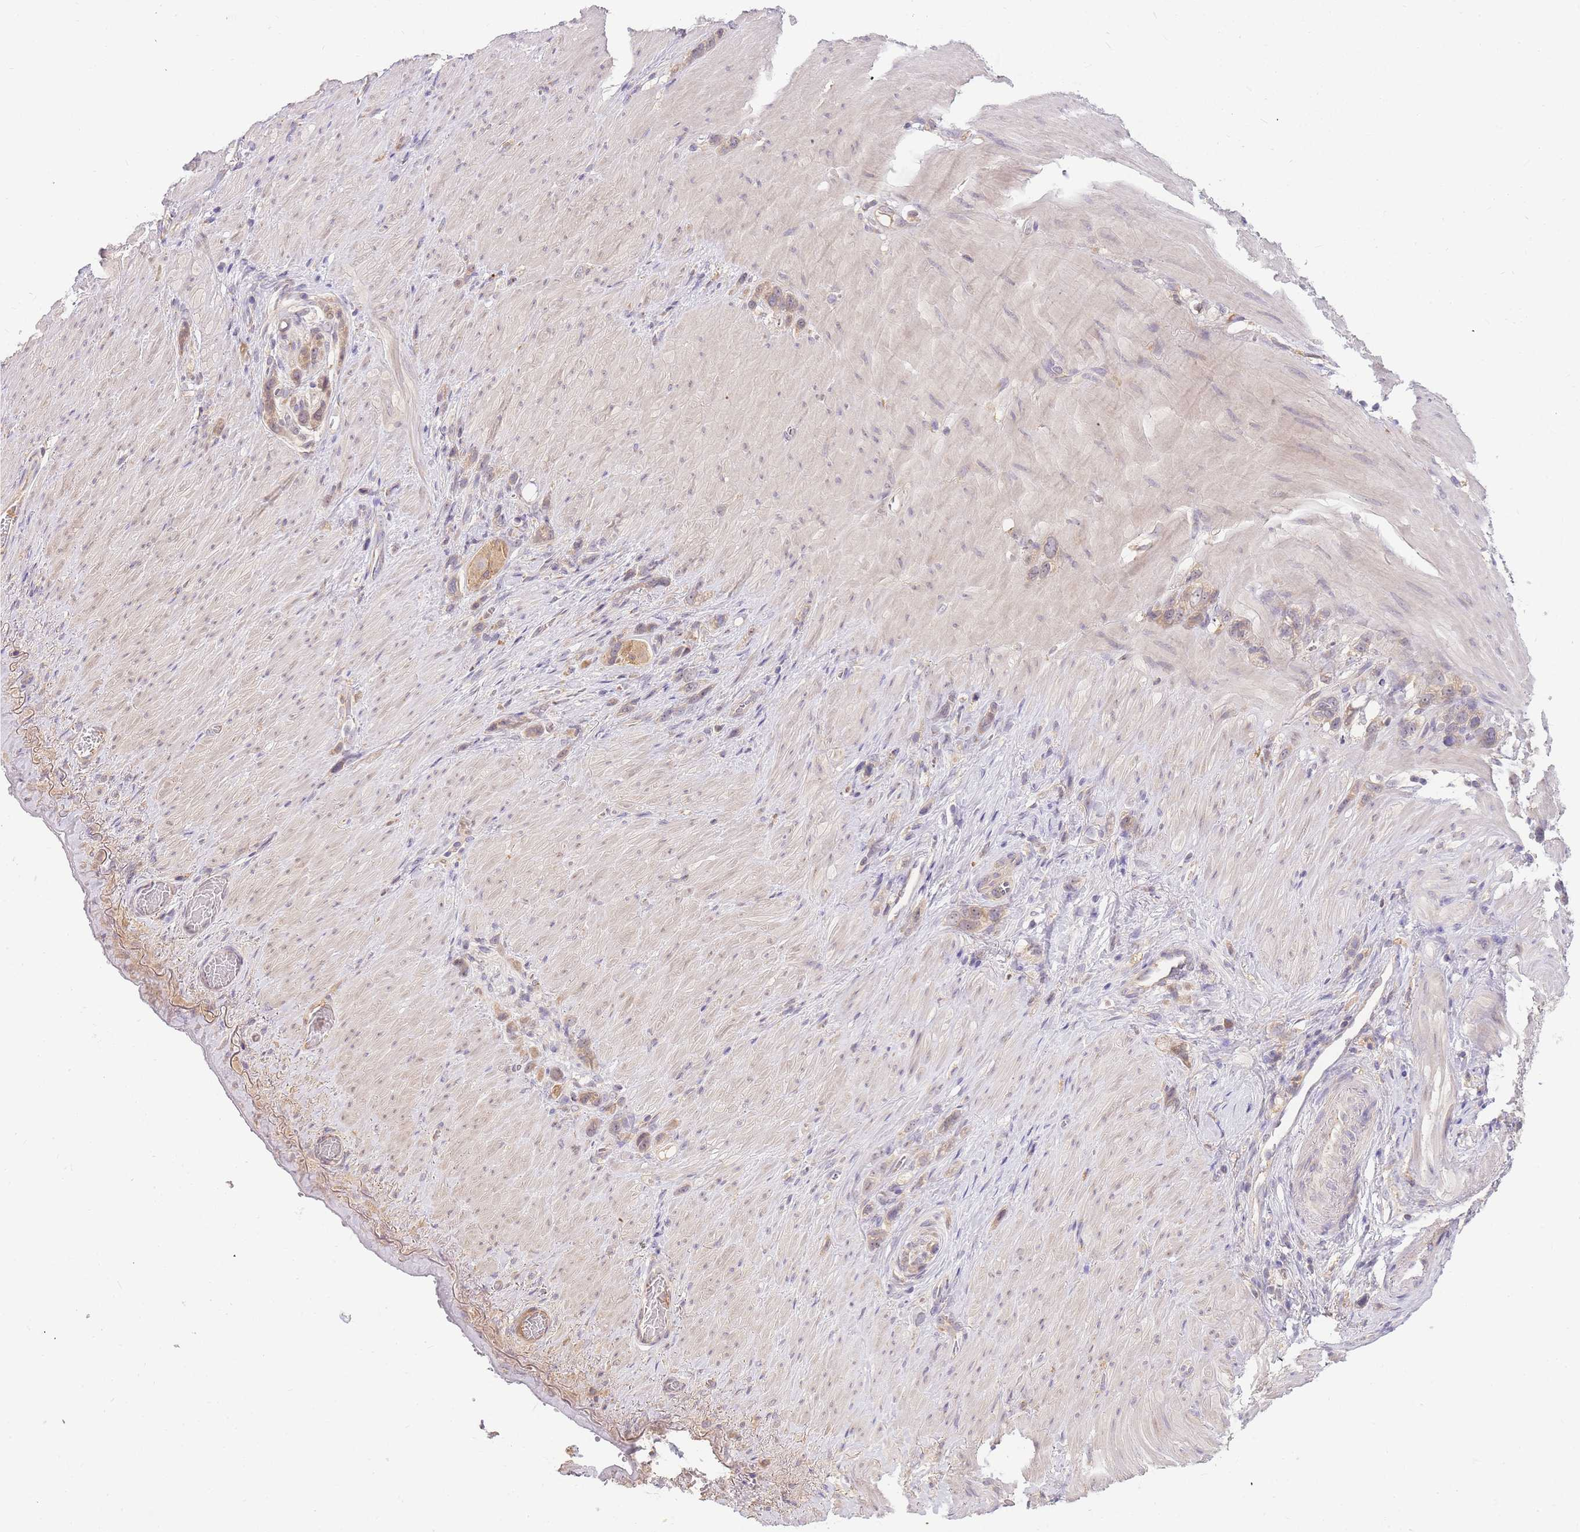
{"staining": {"intensity": "weak", "quantity": "25%-75%", "location": "cytoplasmic/membranous"}, "tissue": "stomach cancer", "cell_type": "Tumor cells", "image_type": "cancer", "snomed": [{"axis": "morphology", "description": "Adenocarcinoma, NOS"}, {"axis": "topography", "description": "Stomach"}], "caption": "High-magnification brightfield microscopy of stomach adenocarcinoma stained with DAB (brown) and counterstained with hematoxylin (blue). tumor cells exhibit weak cytoplasmic/membranous expression is seen in approximately25%-75% of cells.", "gene": "ZNF577", "patient": {"sex": "female", "age": 65}}